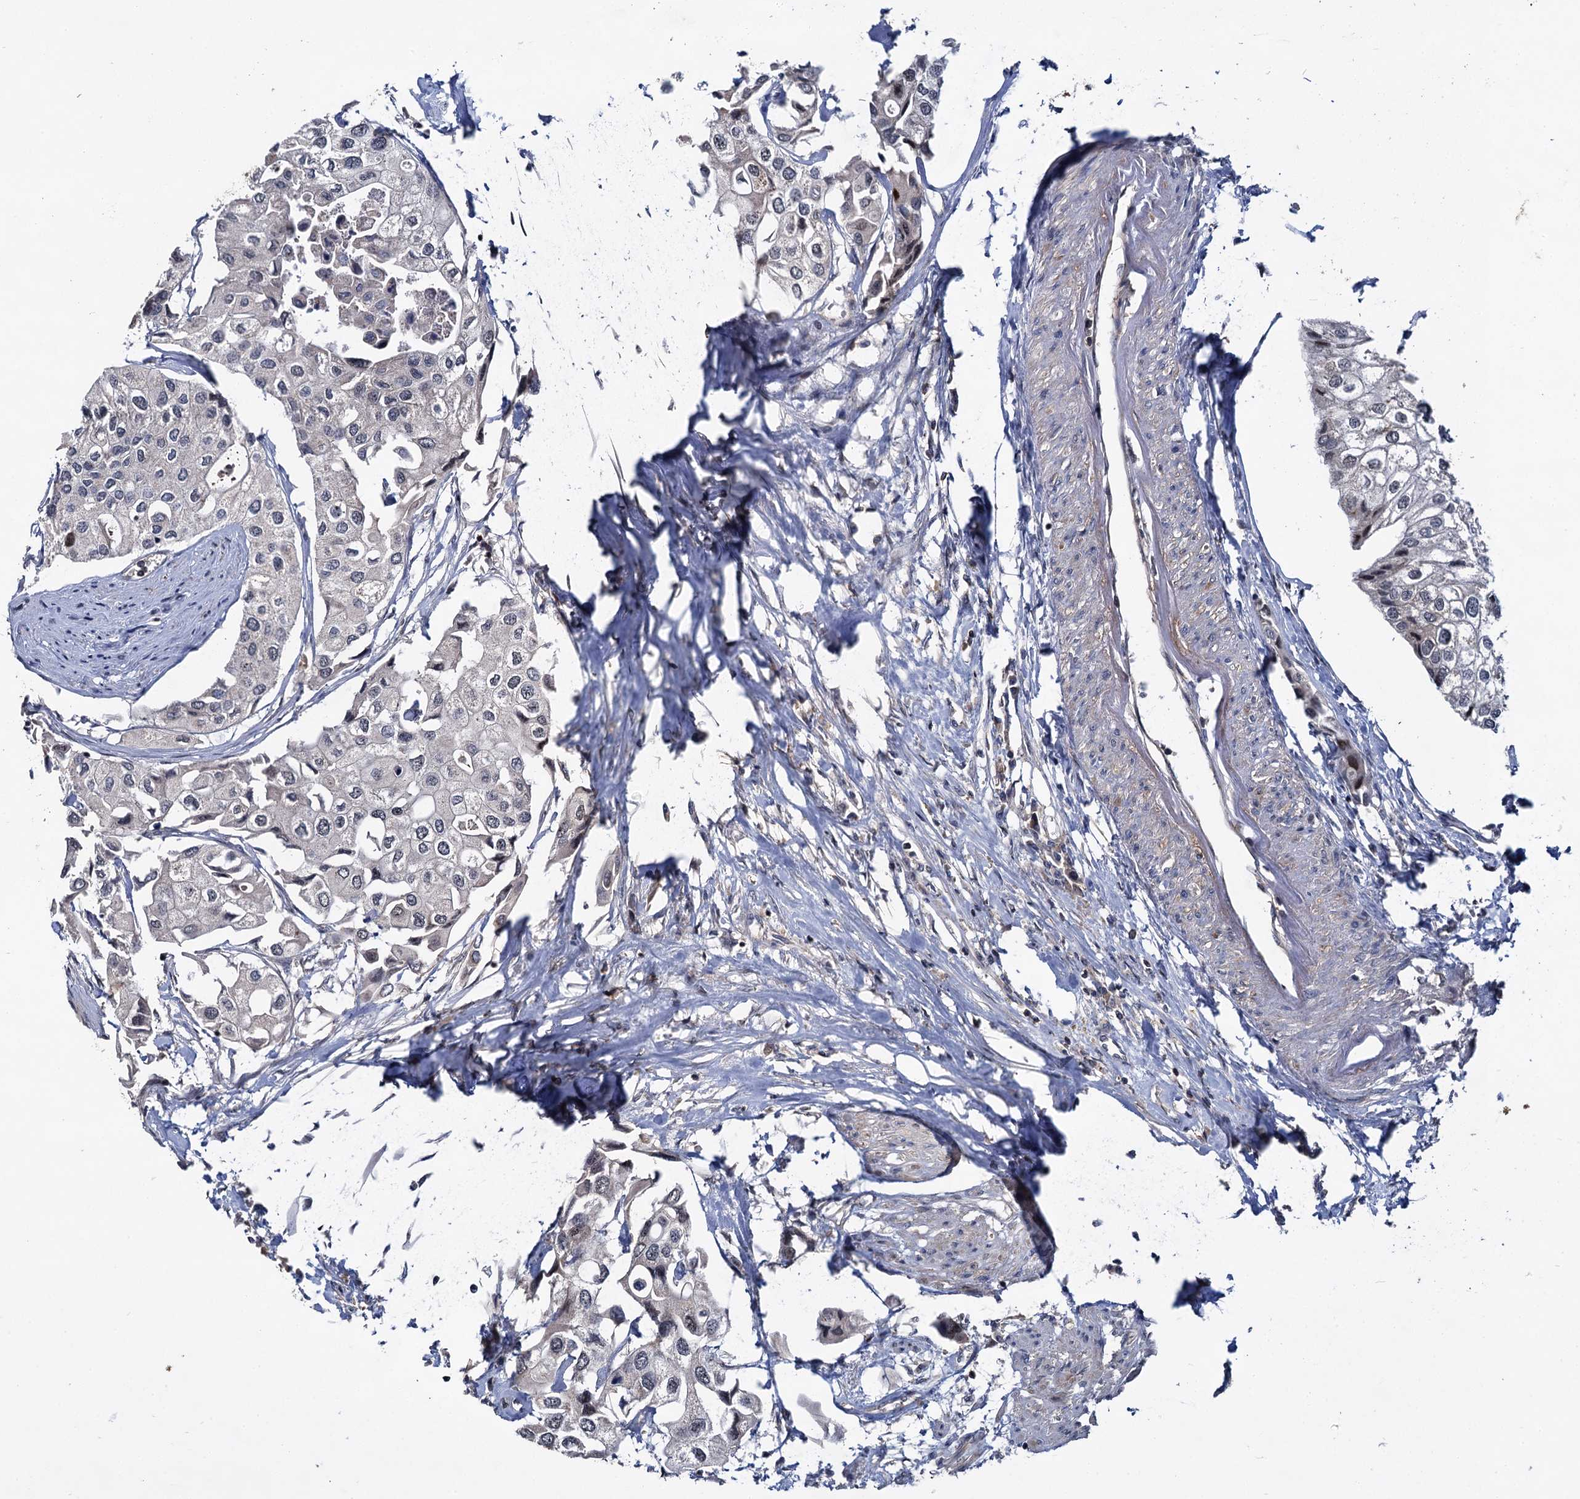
{"staining": {"intensity": "weak", "quantity": "<25%", "location": "nuclear"}, "tissue": "urothelial cancer", "cell_type": "Tumor cells", "image_type": "cancer", "snomed": [{"axis": "morphology", "description": "Urothelial carcinoma, High grade"}, {"axis": "topography", "description": "Urinary bladder"}], "caption": "Immunohistochemistry micrograph of urothelial carcinoma (high-grade) stained for a protein (brown), which demonstrates no positivity in tumor cells. Nuclei are stained in blue.", "gene": "ABLIM1", "patient": {"sex": "male", "age": 64}}